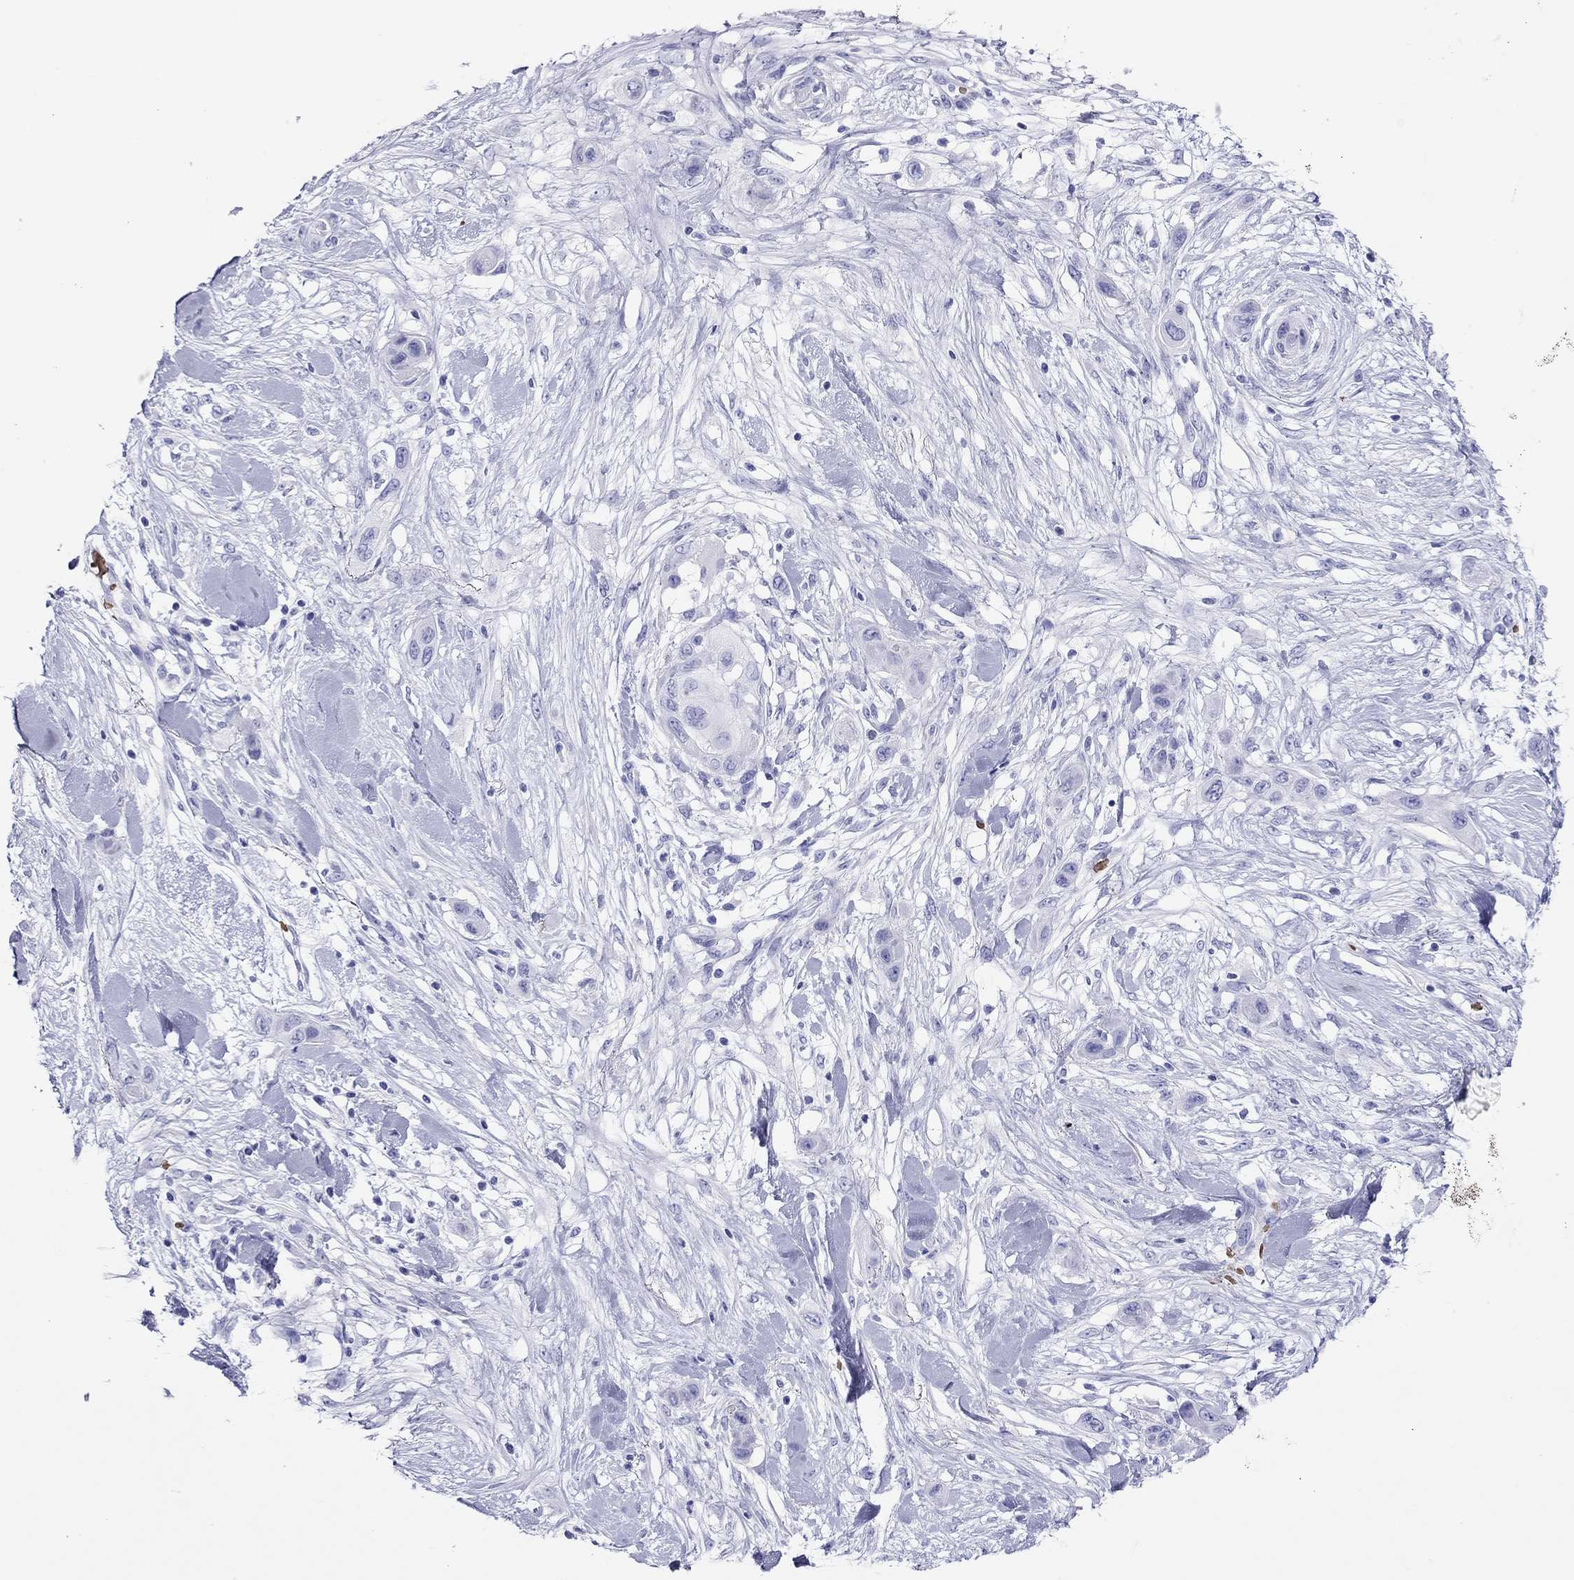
{"staining": {"intensity": "negative", "quantity": "none", "location": "none"}, "tissue": "skin cancer", "cell_type": "Tumor cells", "image_type": "cancer", "snomed": [{"axis": "morphology", "description": "Squamous cell carcinoma, NOS"}, {"axis": "topography", "description": "Skin"}], "caption": "There is no significant positivity in tumor cells of skin cancer (squamous cell carcinoma).", "gene": "PTPRN", "patient": {"sex": "male", "age": 79}}